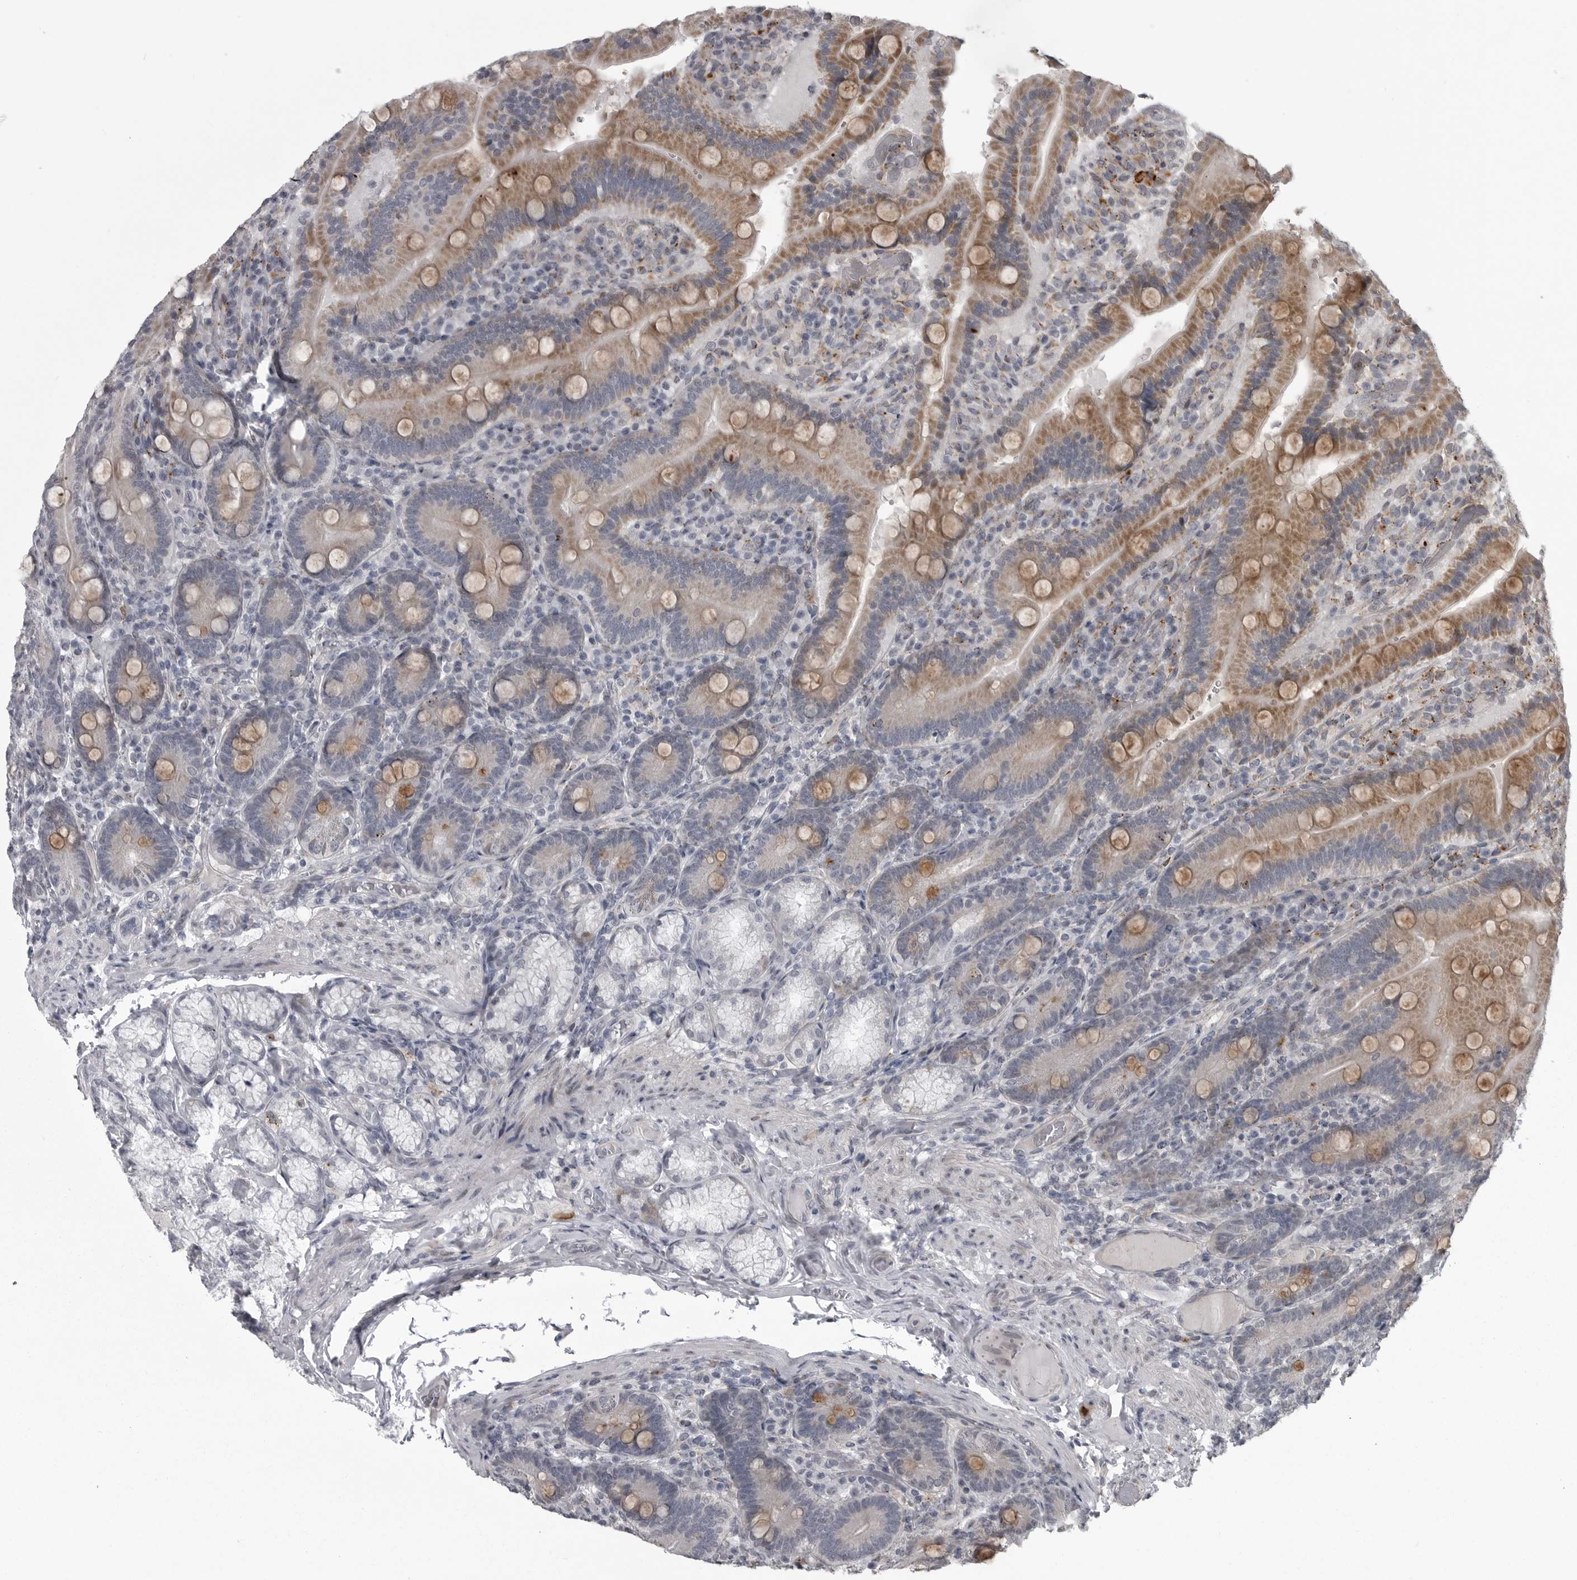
{"staining": {"intensity": "moderate", "quantity": ">75%", "location": "cytoplasmic/membranous"}, "tissue": "duodenum", "cell_type": "Glandular cells", "image_type": "normal", "snomed": [{"axis": "morphology", "description": "Normal tissue, NOS"}, {"axis": "topography", "description": "Duodenum"}], "caption": "Glandular cells display medium levels of moderate cytoplasmic/membranous staining in about >75% of cells in unremarkable duodenum. The protein of interest is stained brown, and the nuclei are stained in blue (DAB IHC with brightfield microscopy, high magnification).", "gene": "LYSMD1", "patient": {"sex": "female", "age": 62}}